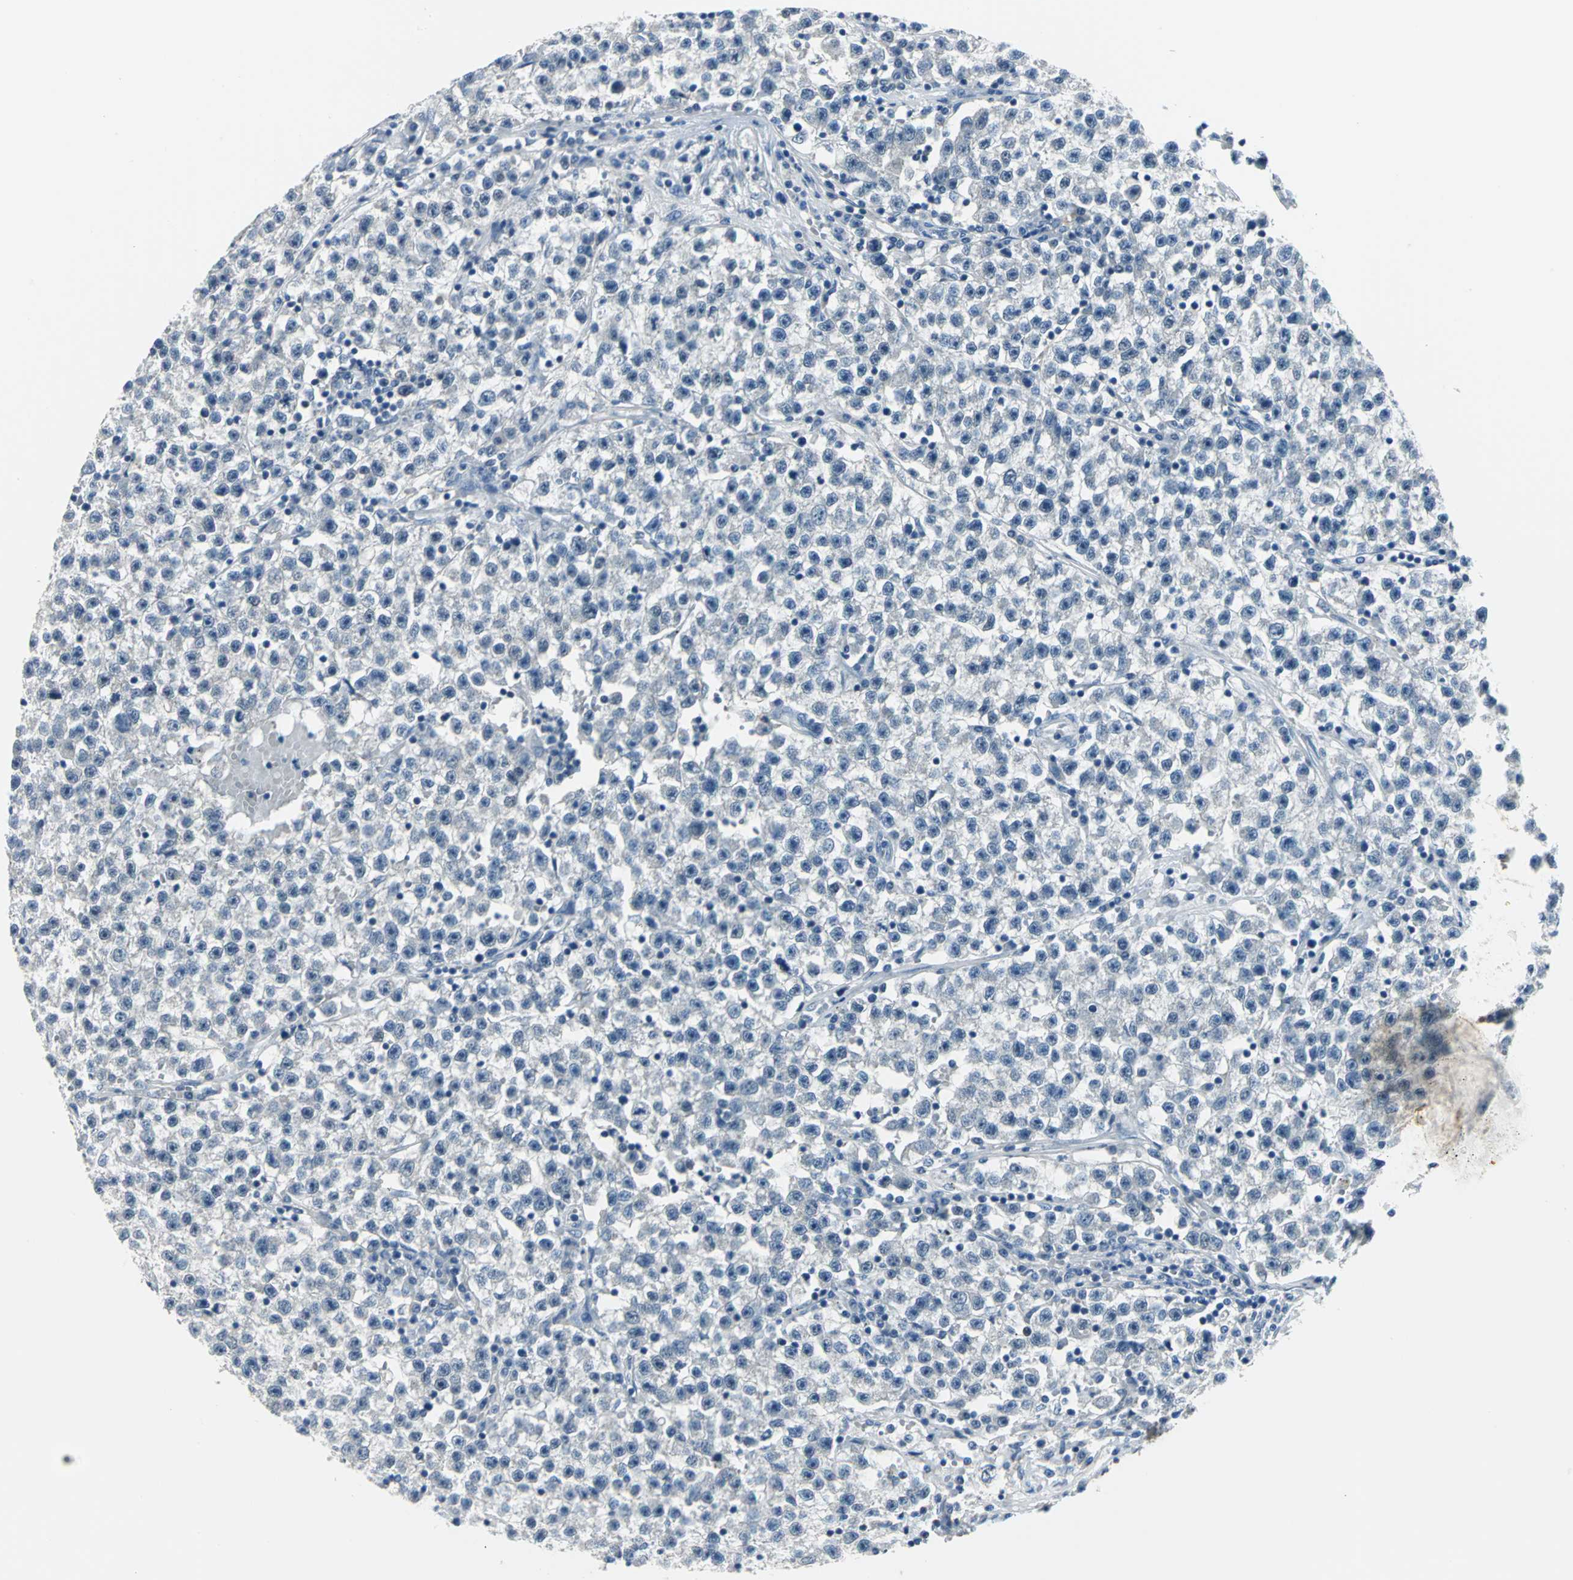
{"staining": {"intensity": "negative", "quantity": "none", "location": "none"}, "tissue": "testis cancer", "cell_type": "Tumor cells", "image_type": "cancer", "snomed": [{"axis": "morphology", "description": "Seminoma, NOS"}, {"axis": "topography", "description": "Testis"}], "caption": "The photomicrograph reveals no significant expression in tumor cells of testis cancer (seminoma).", "gene": "ZNF415", "patient": {"sex": "male", "age": 22}}